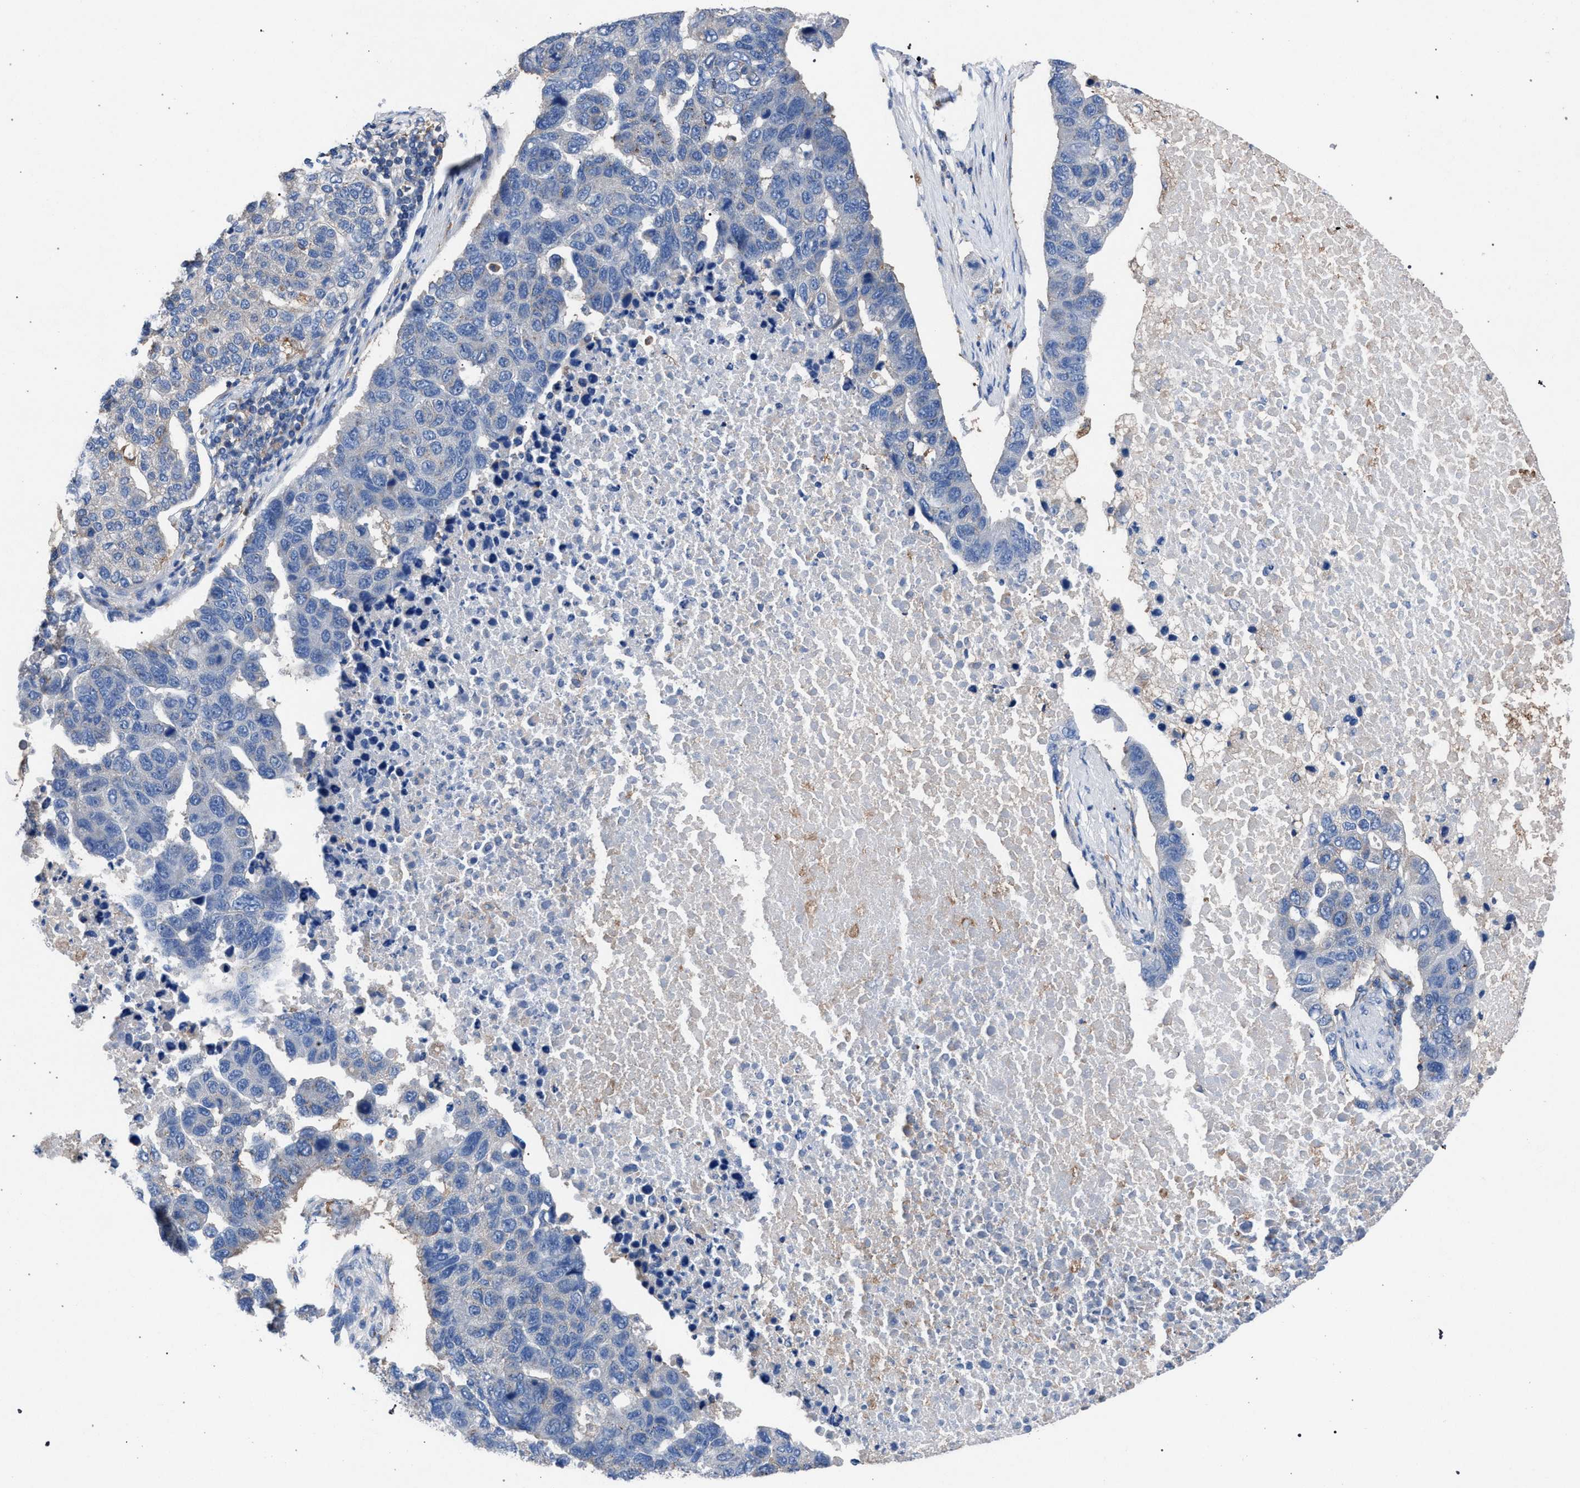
{"staining": {"intensity": "negative", "quantity": "none", "location": "none"}, "tissue": "pancreatic cancer", "cell_type": "Tumor cells", "image_type": "cancer", "snomed": [{"axis": "morphology", "description": "Adenocarcinoma, NOS"}, {"axis": "topography", "description": "Pancreas"}], "caption": "Immunohistochemistry (IHC) of human adenocarcinoma (pancreatic) shows no expression in tumor cells.", "gene": "ATP6V0A1", "patient": {"sex": "female", "age": 61}}